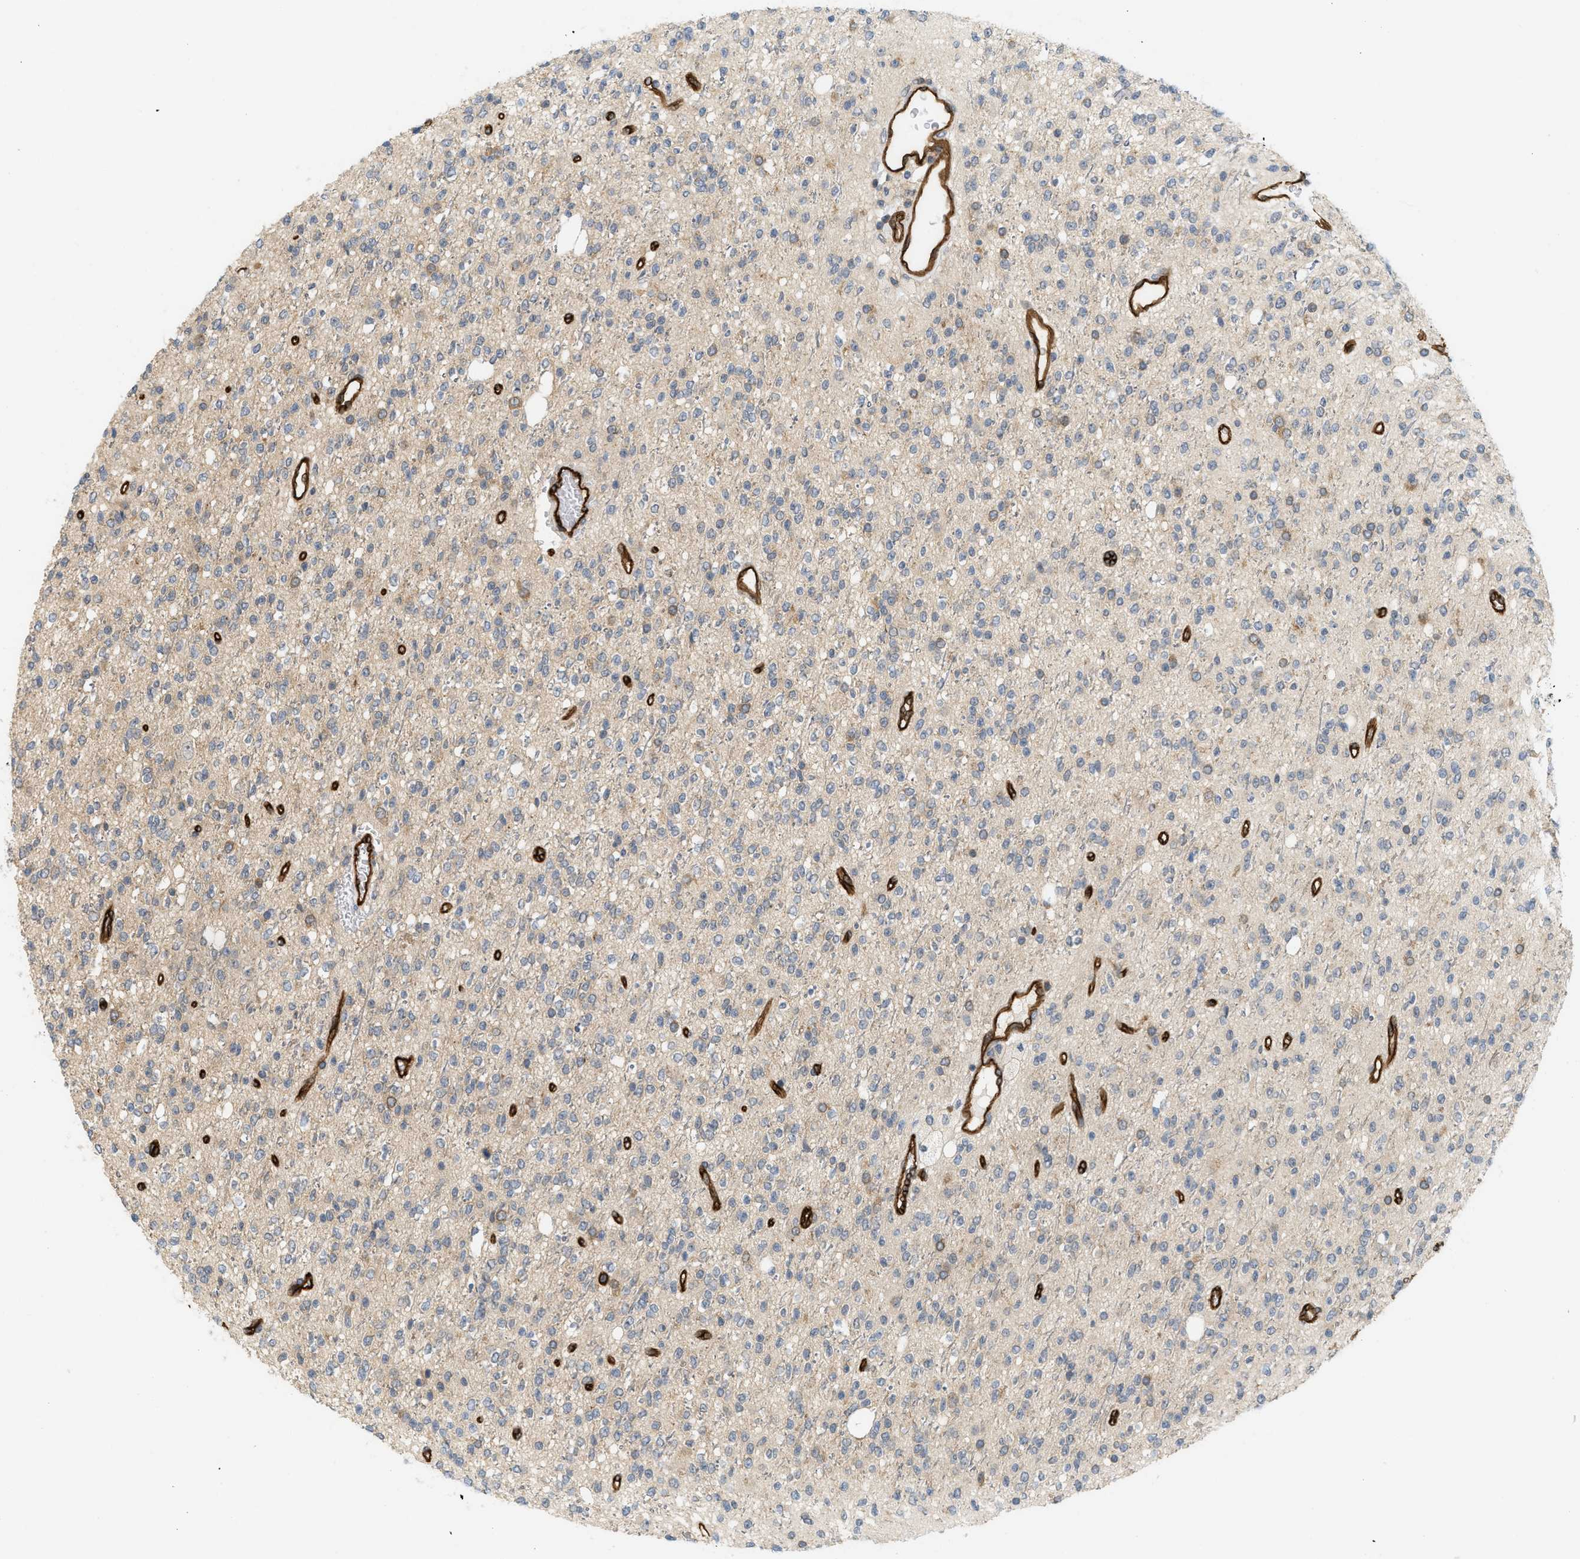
{"staining": {"intensity": "negative", "quantity": "none", "location": "none"}, "tissue": "glioma", "cell_type": "Tumor cells", "image_type": "cancer", "snomed": [{"axis": "morphology", "description": "Glioma, malignant, High grade"}, {"axis": "topography", "description": "Brain"}], "caption": "Tumor cells are negative for brown protein staining in high-grade glioma (malignant).", "gene": "PALMD", "patient": {"sex": "male", "age": 34}}